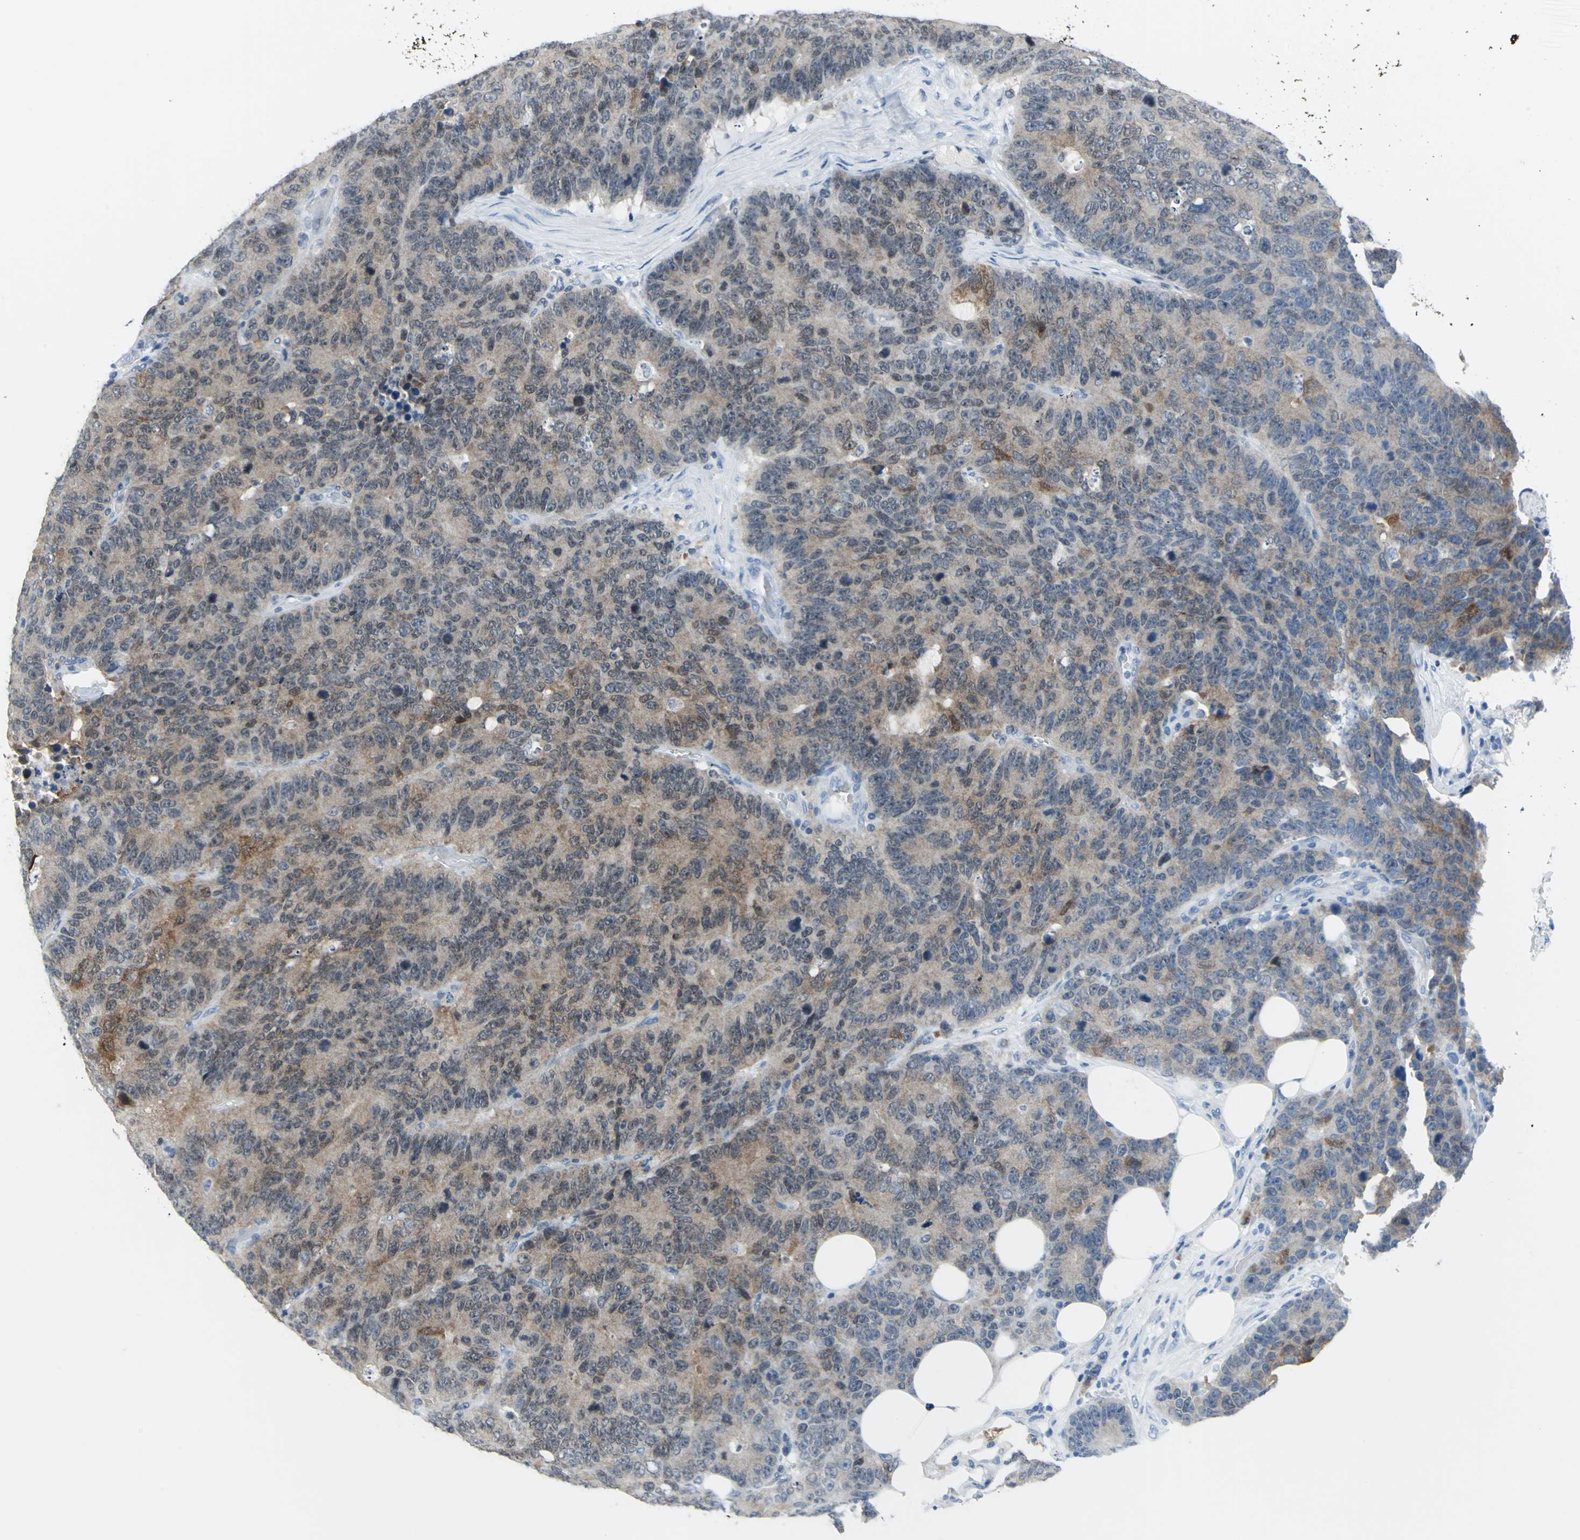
{"staining": {"intensity": "weak", "quantity": ">75%", "location": "cytoplasmic/membranous"}, "tissue": "colorectal cancer", "cell_type": "Tumor cells", "image_type": "cancer", "snomed": [{"axis": "morphology", "description": "Adenocarcinoma, NOS"}, {"axis": "topography", "description": "Colon"}], "caption": "Adenocarcinoma (colorectal) stained with a protein marker reveals weak staining in tumor cells.", "gene": "SFN", "patient": {"sex": "female", "age": 86}}